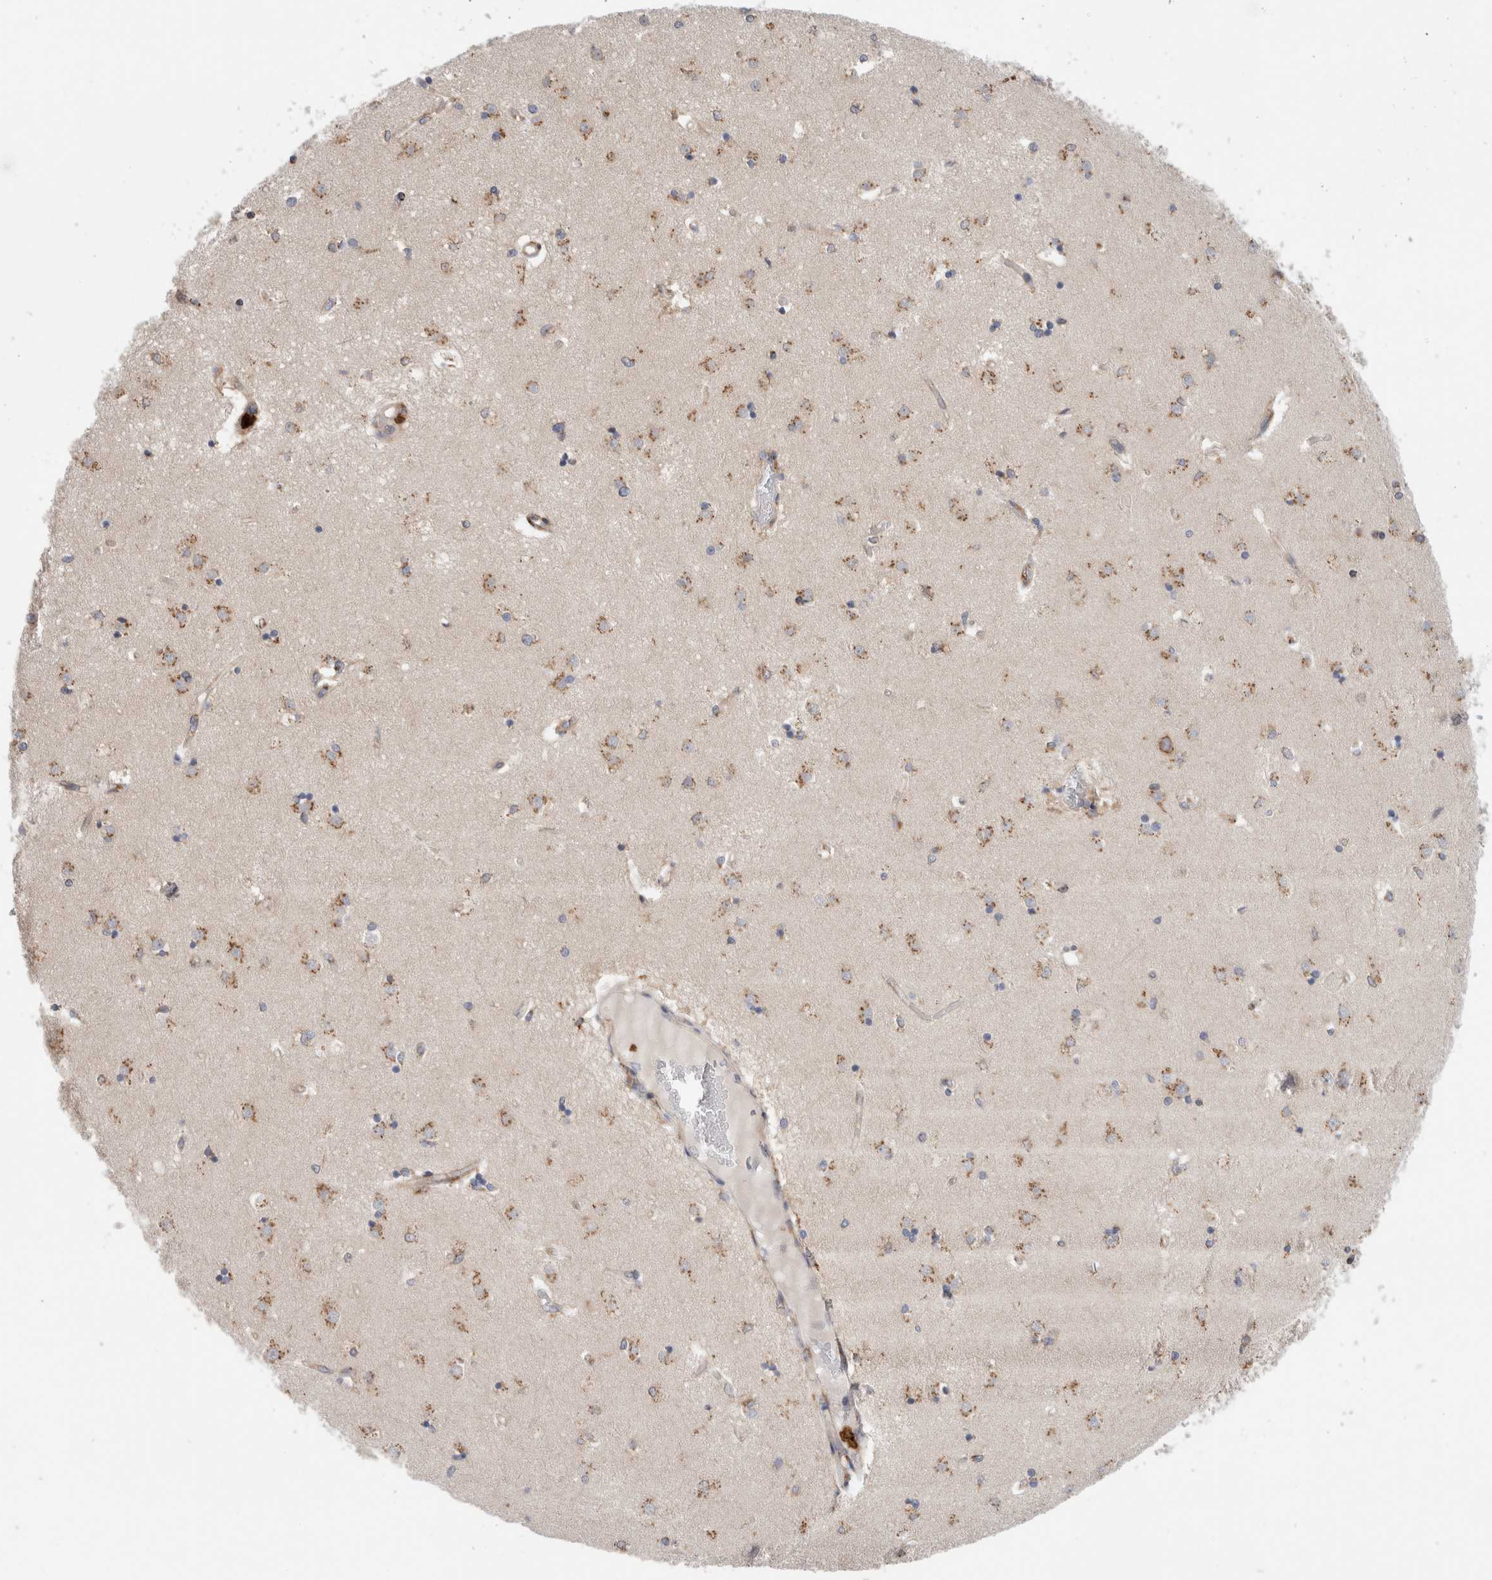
{"staining": {"intensity": "moderate", "quantity": "25%-75%", "location": "cytoplasmic/membranous"}, "tissue": "caudate", "cell_type": "Glial cells", "image_type": "normal", "snomed": [{"axis": "morphology", "description": "Normal tissue, NOS"}, {"axis": "topography", "description": "Lateral ventricle wall"}], "caption": "IHC (DAB (3,3'-diaminobenzidine)) staining of benign human caudate displays moderate cytoplasmic/membranous protein staining in approximately 25%-75% of glial cells. The staining was performed using DAB (3,3'-diaminobenzidine), with brown indicating positive protein expression. Nuclei are stained blue with hematoxylin.", "gene": "P4HA1", "patient": {"sex": "male", "age": 45}}